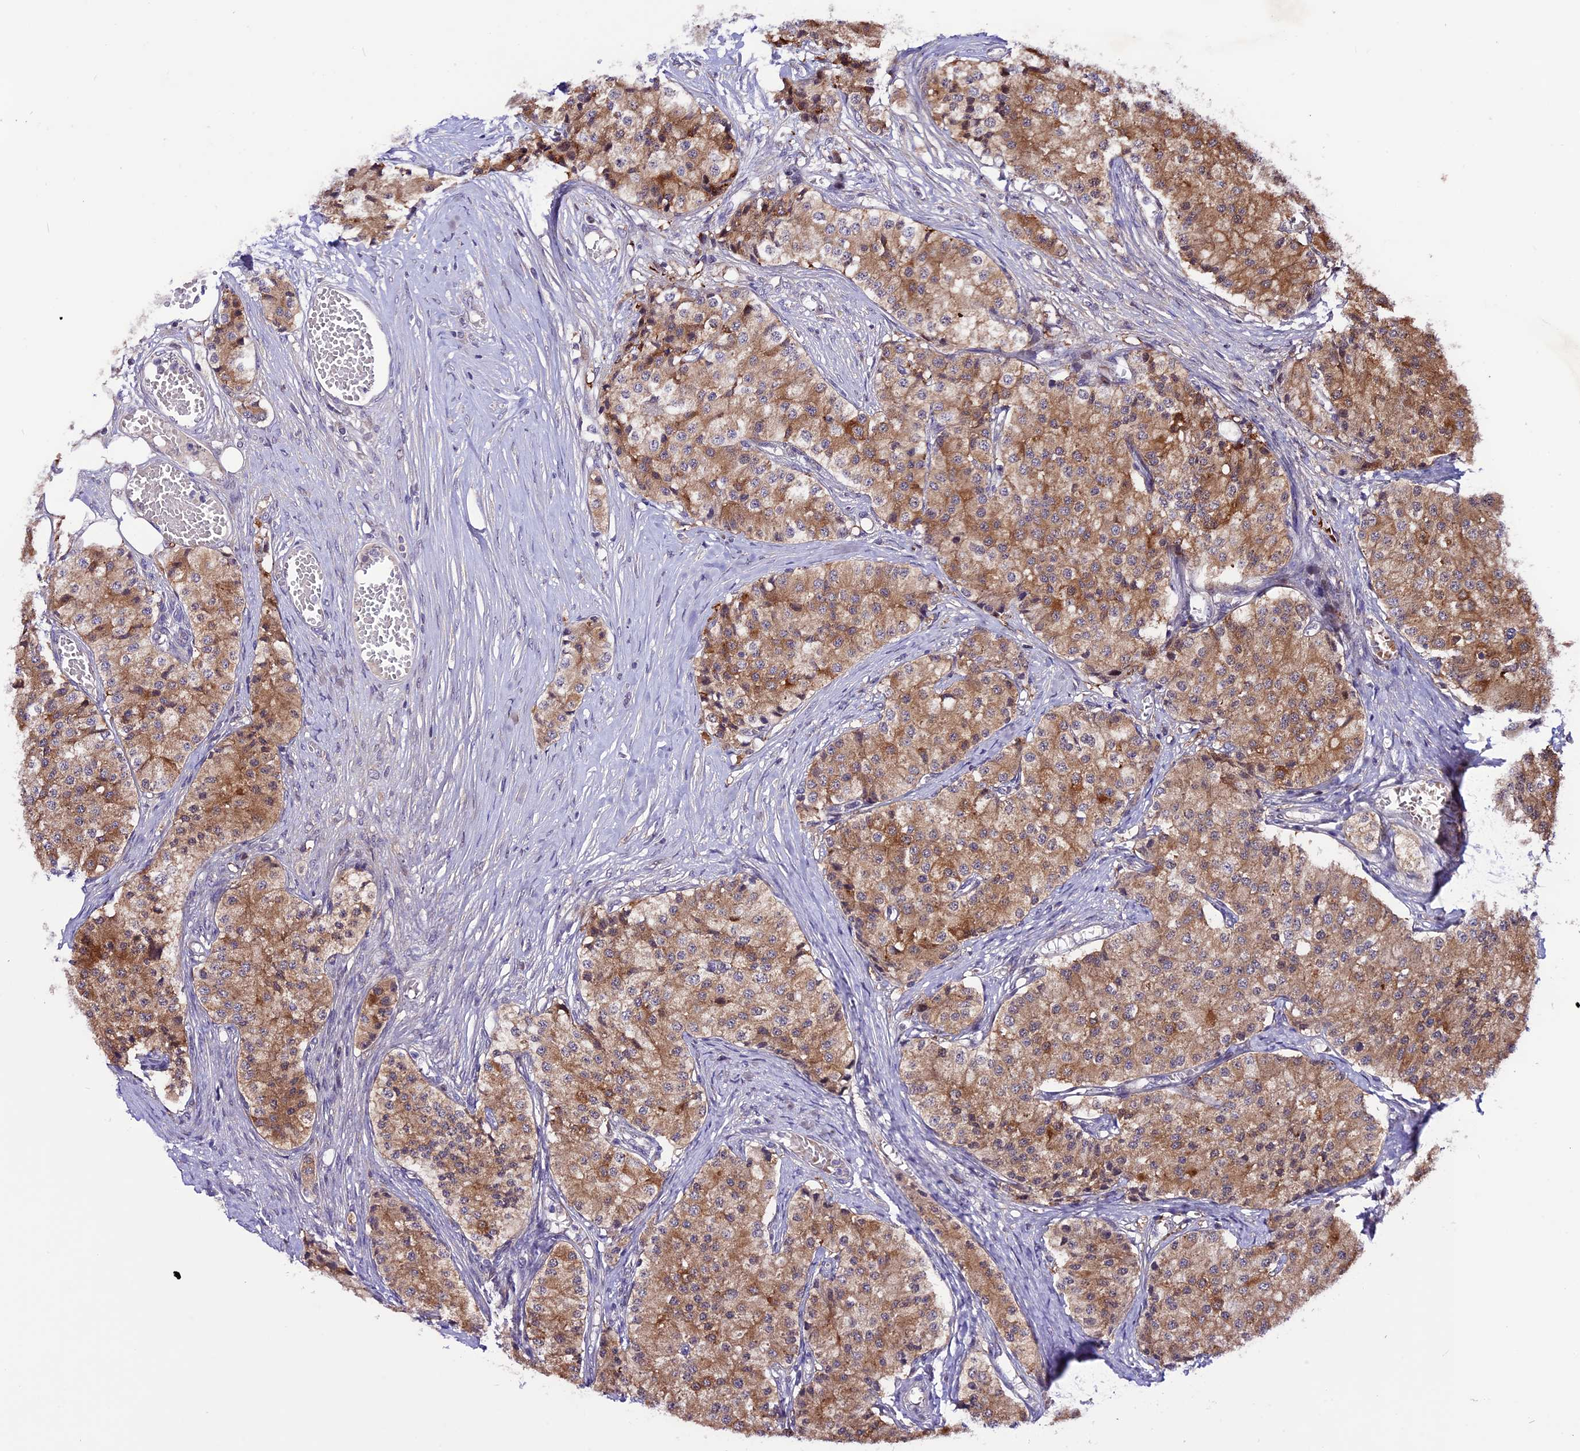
{"staining": {"intensity": "moderate", "quantity": ">75%", "location": "cytoplasmic/membranous"}, "tissue": "carcinoid", "cell_type": "Tumor cells", "image_type": "cancer", "snomed": [{"axis": "morphology", "description": "Carcinoid, malignant, NOS"}, {"axis": "topography", "description": "Colon"}], "caption": "Malignant carcinoid stained with immunohistochemistry (IHC) displays moderate cytoplasmic/membranous expression in about >75% of tumor cells. (DAB (3,3'-diaminobenzidine) IHC with brightfield microscopy, high magnification).", "gene": "XKR7", "patient": {"sex": "female", "age": 52}}